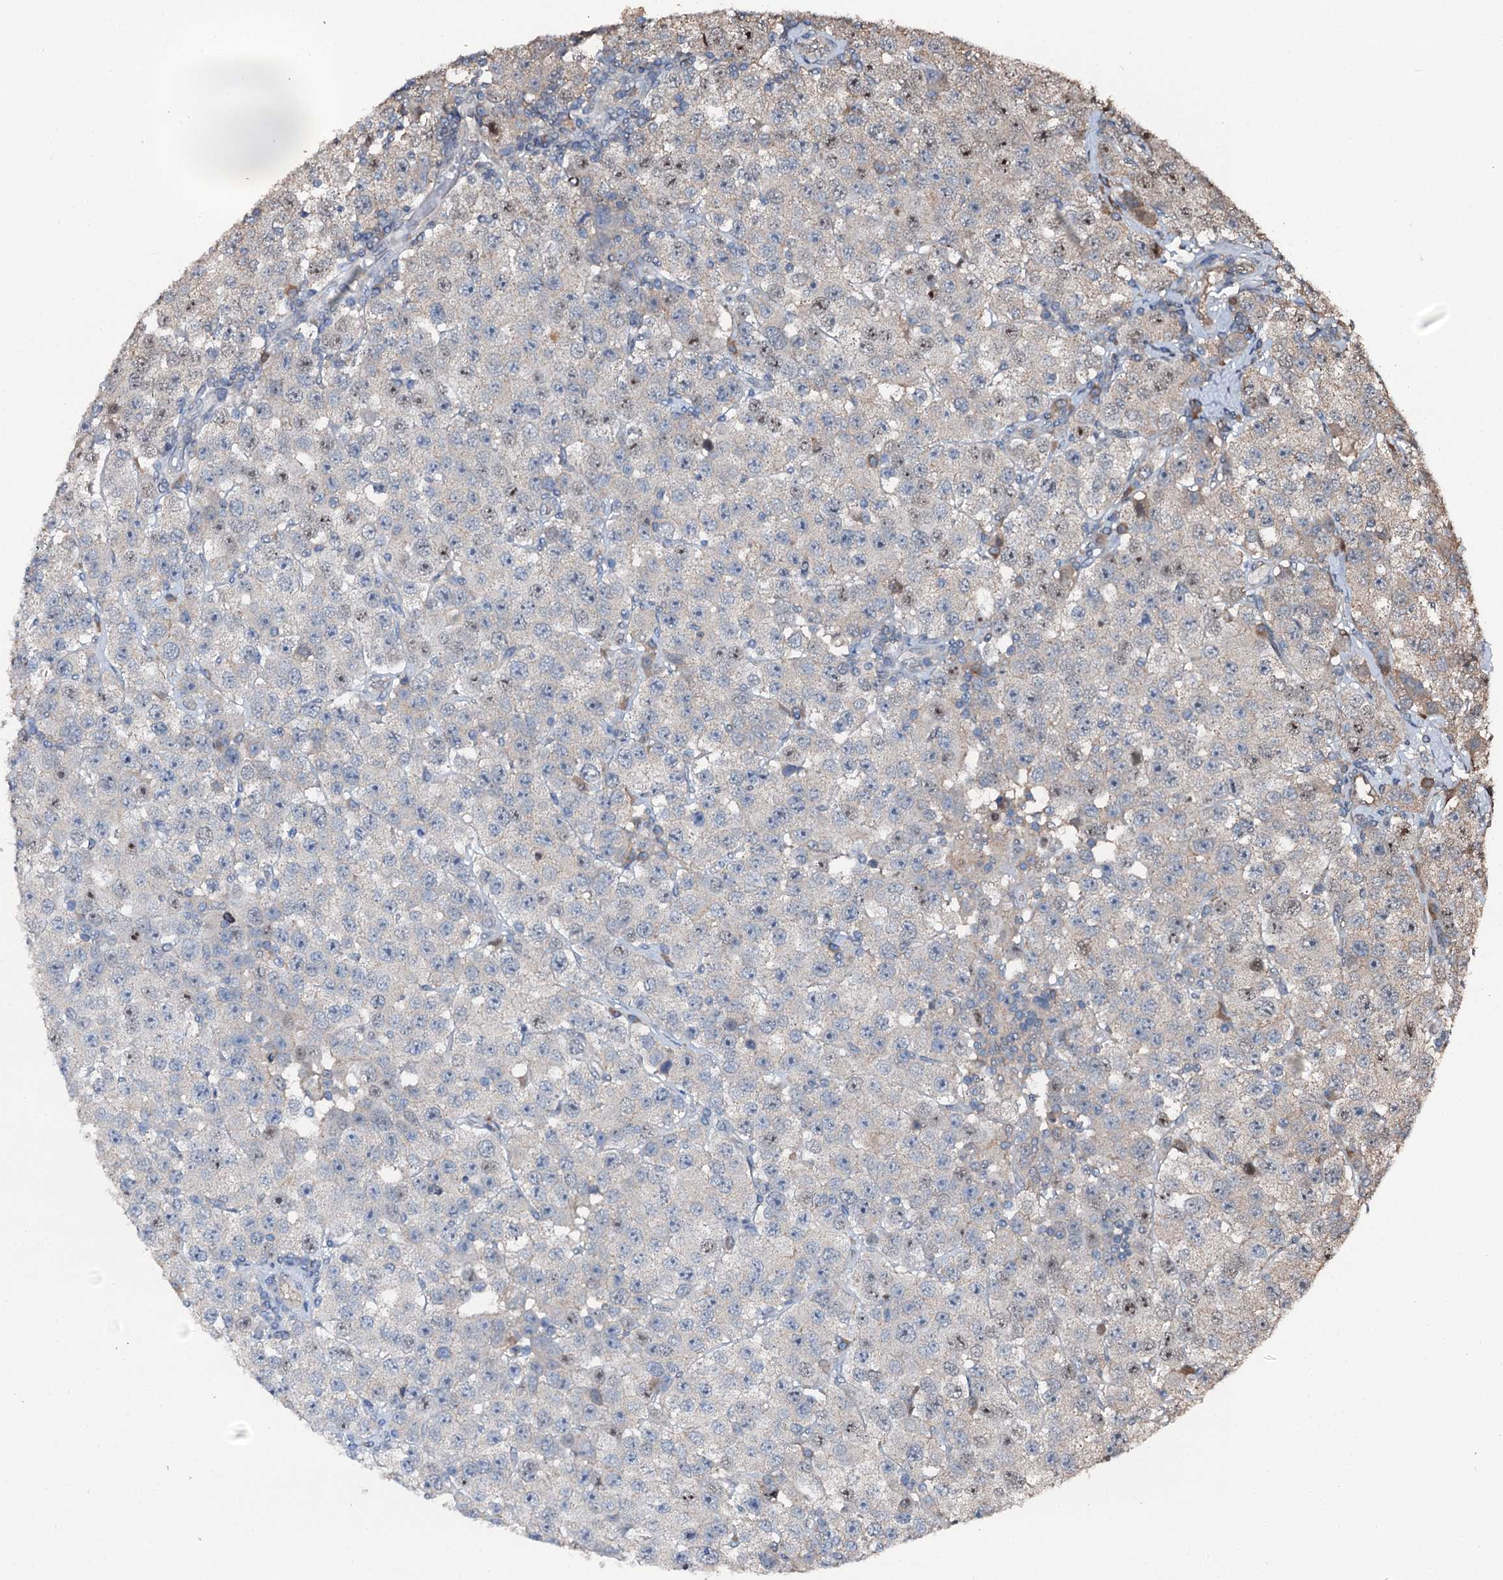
{"staining": {"intensity": "moderate", "quantity": "<25%", "location": "nuclear"}, "tissue": "testis cancer", "cell_type": "Tumor cells", "image_type": "cancer", "snomed": [{"axis": "morphology", "description": "Seminoma, NOS"}, {"axis": "topography", "description": "Testis"}], "caption": "This is a histology image of immunohistochemistry staining of seminoma (testis), which shows moderate positivity in the nuclear of tumor cells.", "gene": "FLYWCH1", "patient": {"sex": "male", "age": 28}}